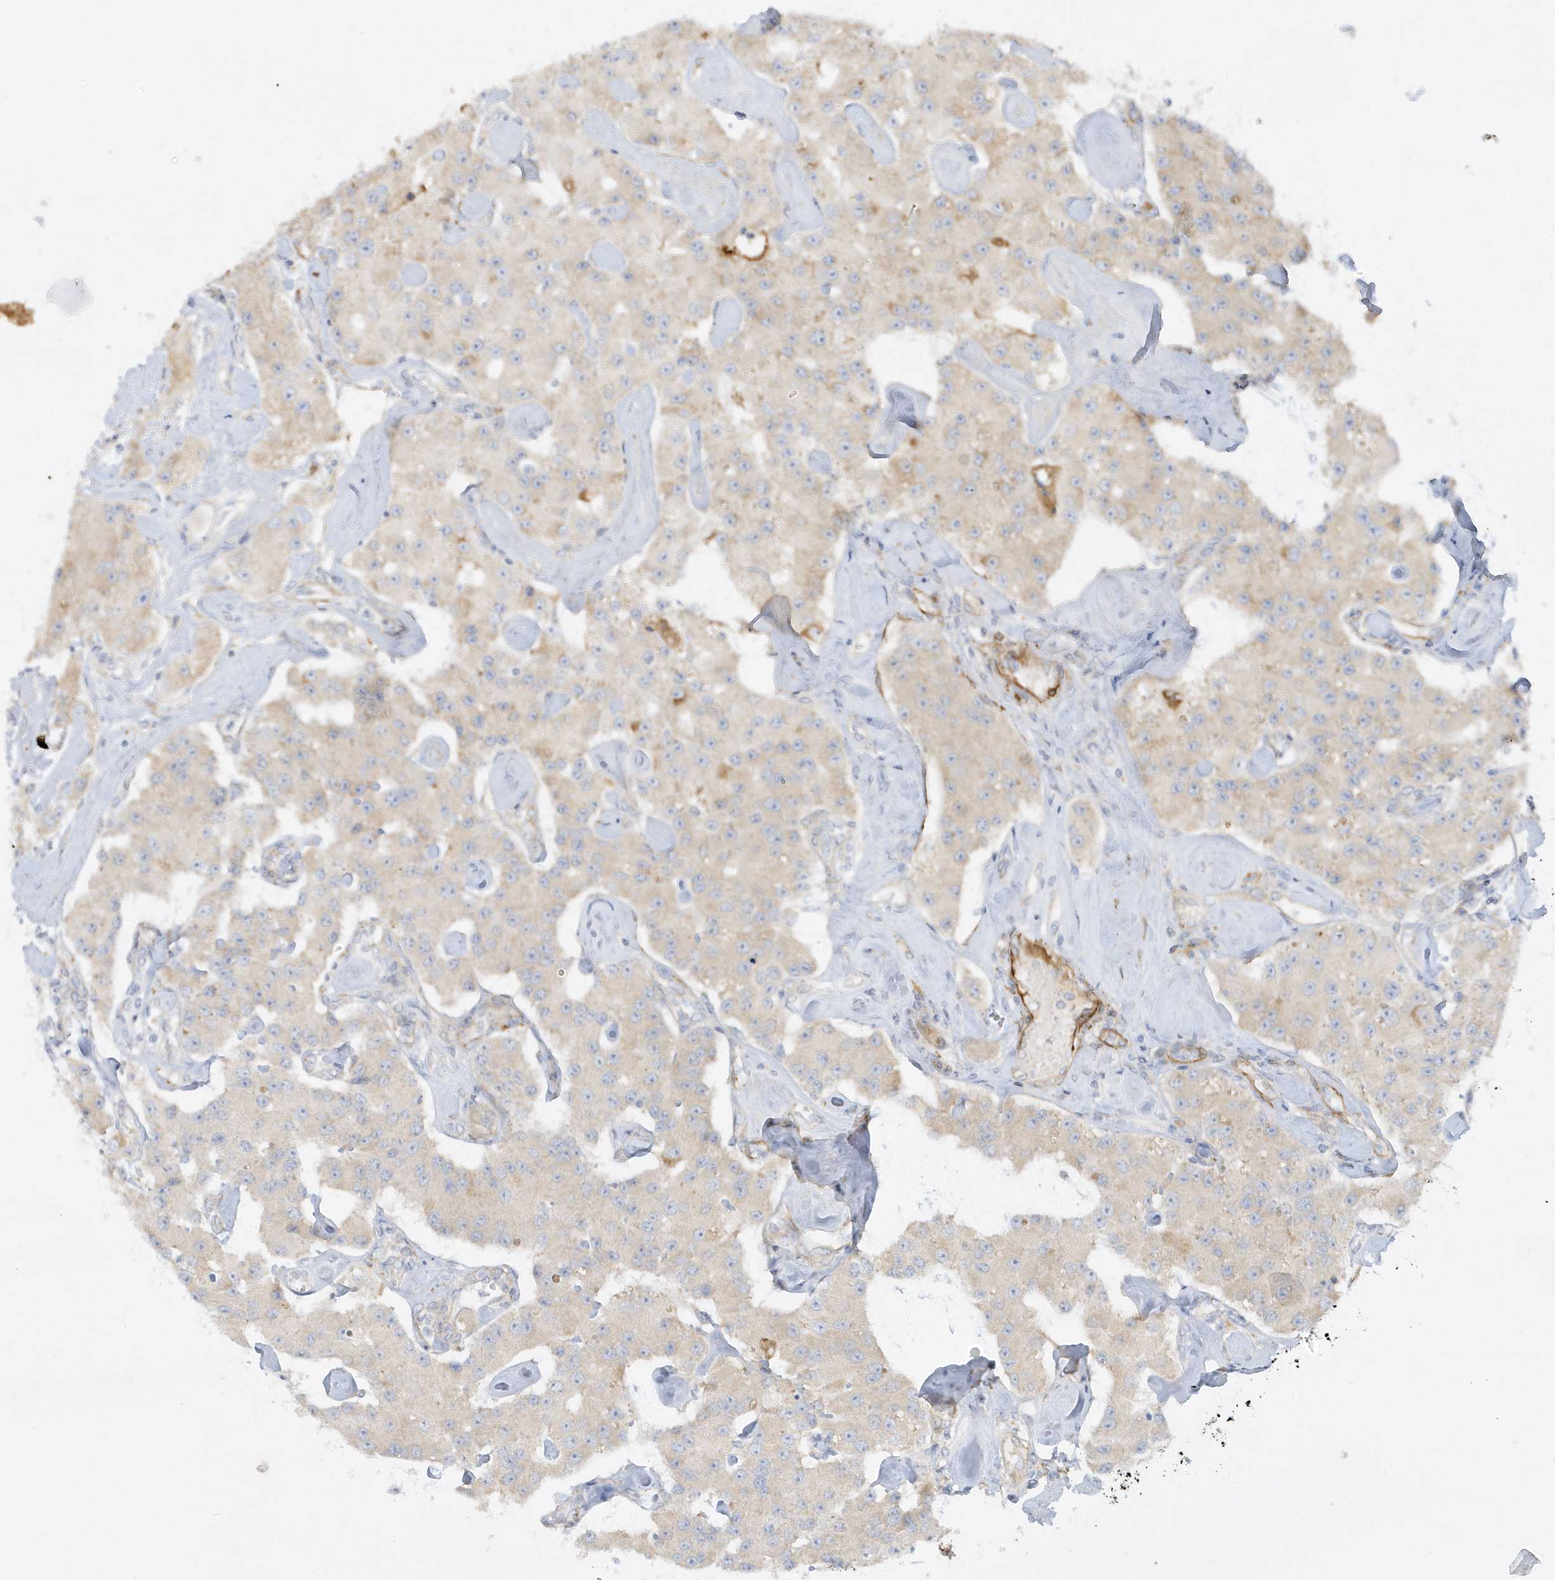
{"staining": {"intensity": "negative", "quantity": "none", "location": "none"}, "tissue": "carcinoid", "cell_type": "Tumor cells", "image_type": "cancer", "snomed": [{"axis": "morphology", "description": "Carcinoid, malignant, NOS"}, {"axis": "topography", "description": "Pancreas"}], "caption": "Immunohistochemical staining of carcinoid (malignant) displays no significant staining in tumor cells.", "gene": "THADA", "patient": {"sex": "male", "age": 41}}